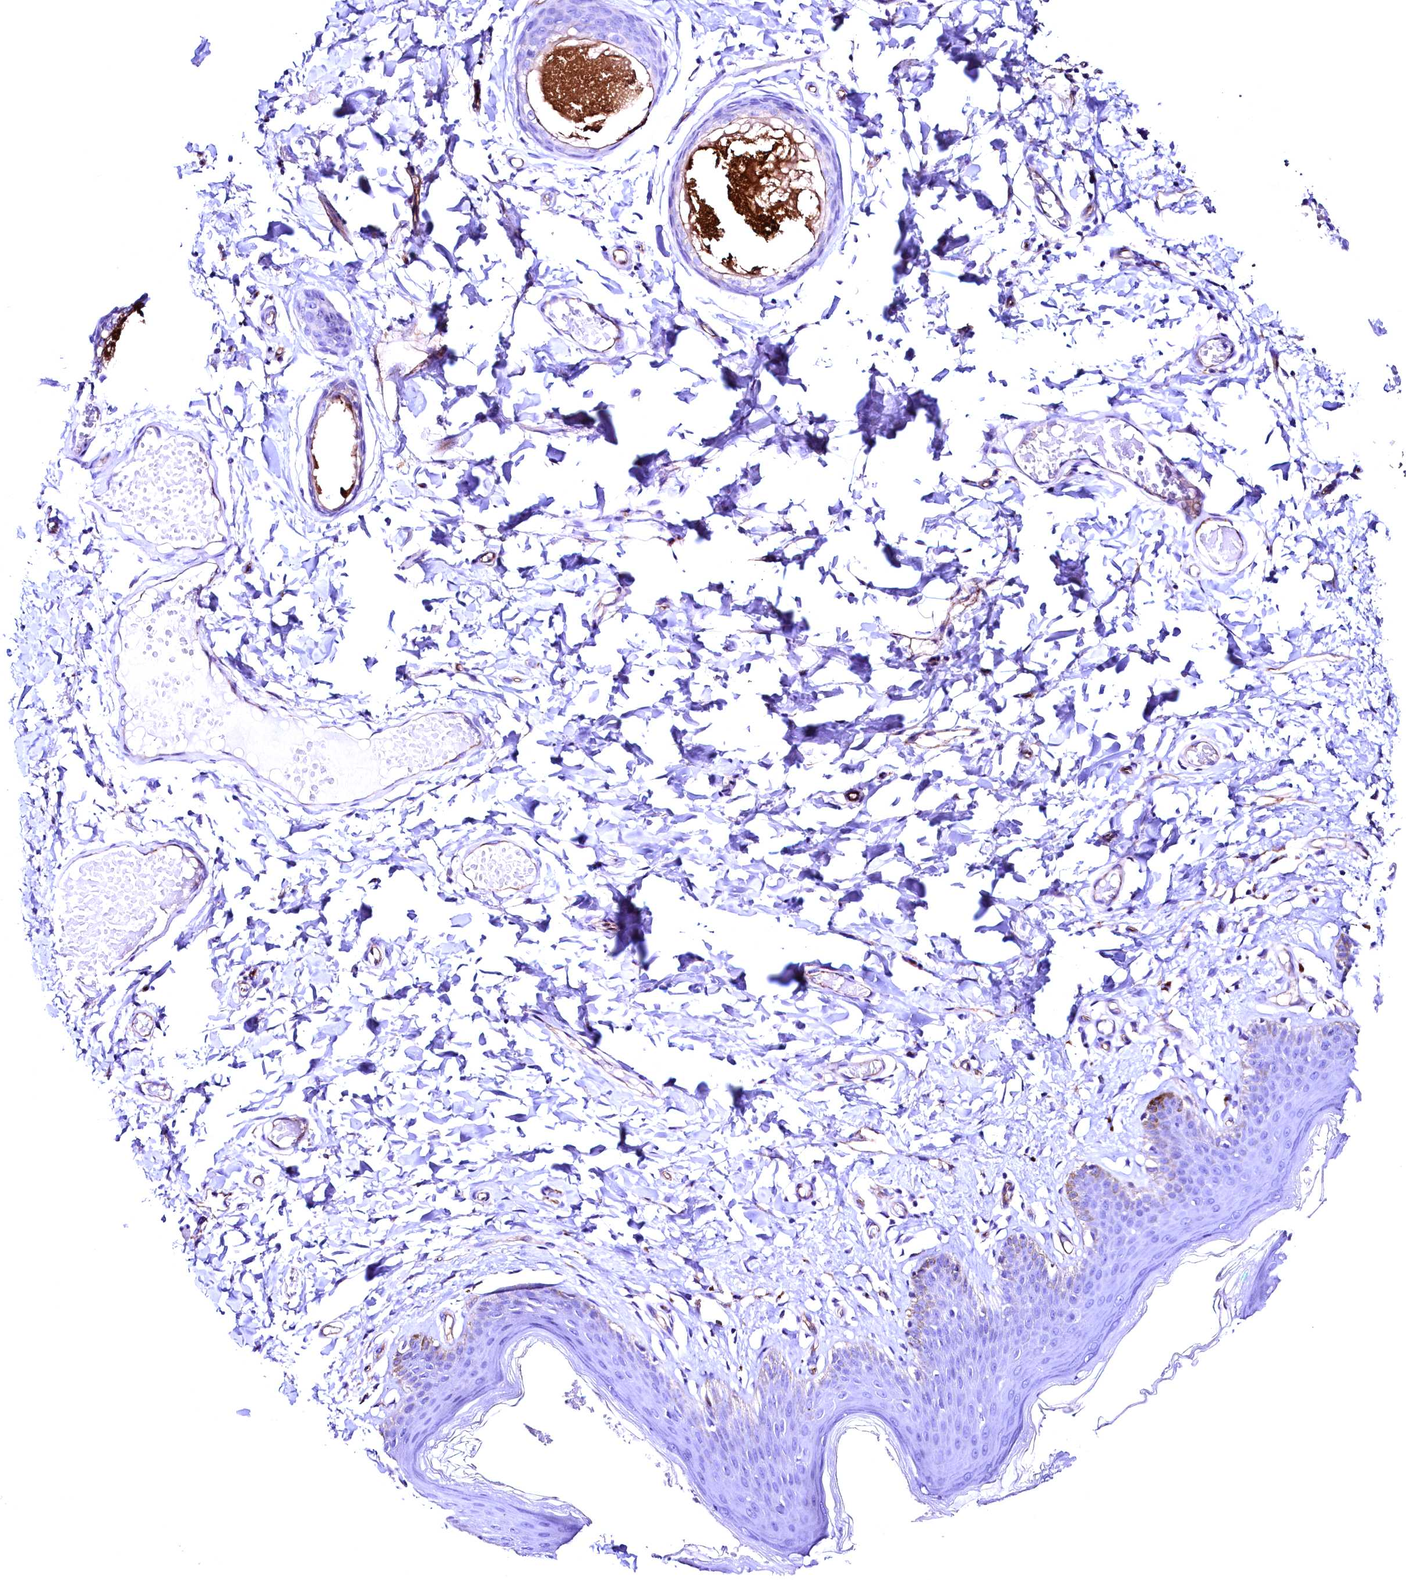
{"staining": {"intensity": "moderate", "quantity": "<25%", "location": "cytoplasmic/membranous"}, "tissue": "skin", "cell_type": "Epidermal cells", "image_type": "normal", "snomed": [{"axis": "morphology", "description": "Normal tissue, NOS"}, {"axis": "topography", "description": "Vulva"}], "caption": "DAB (3,3'-diaminobenzidine) immunohistochemical staining of benign human skin displays moderate cytoplasmic/membranous protein staining in about <25% of epidermal cells.", "gene": "SLF1", "patient": {"sex": "female", "age": 66}}